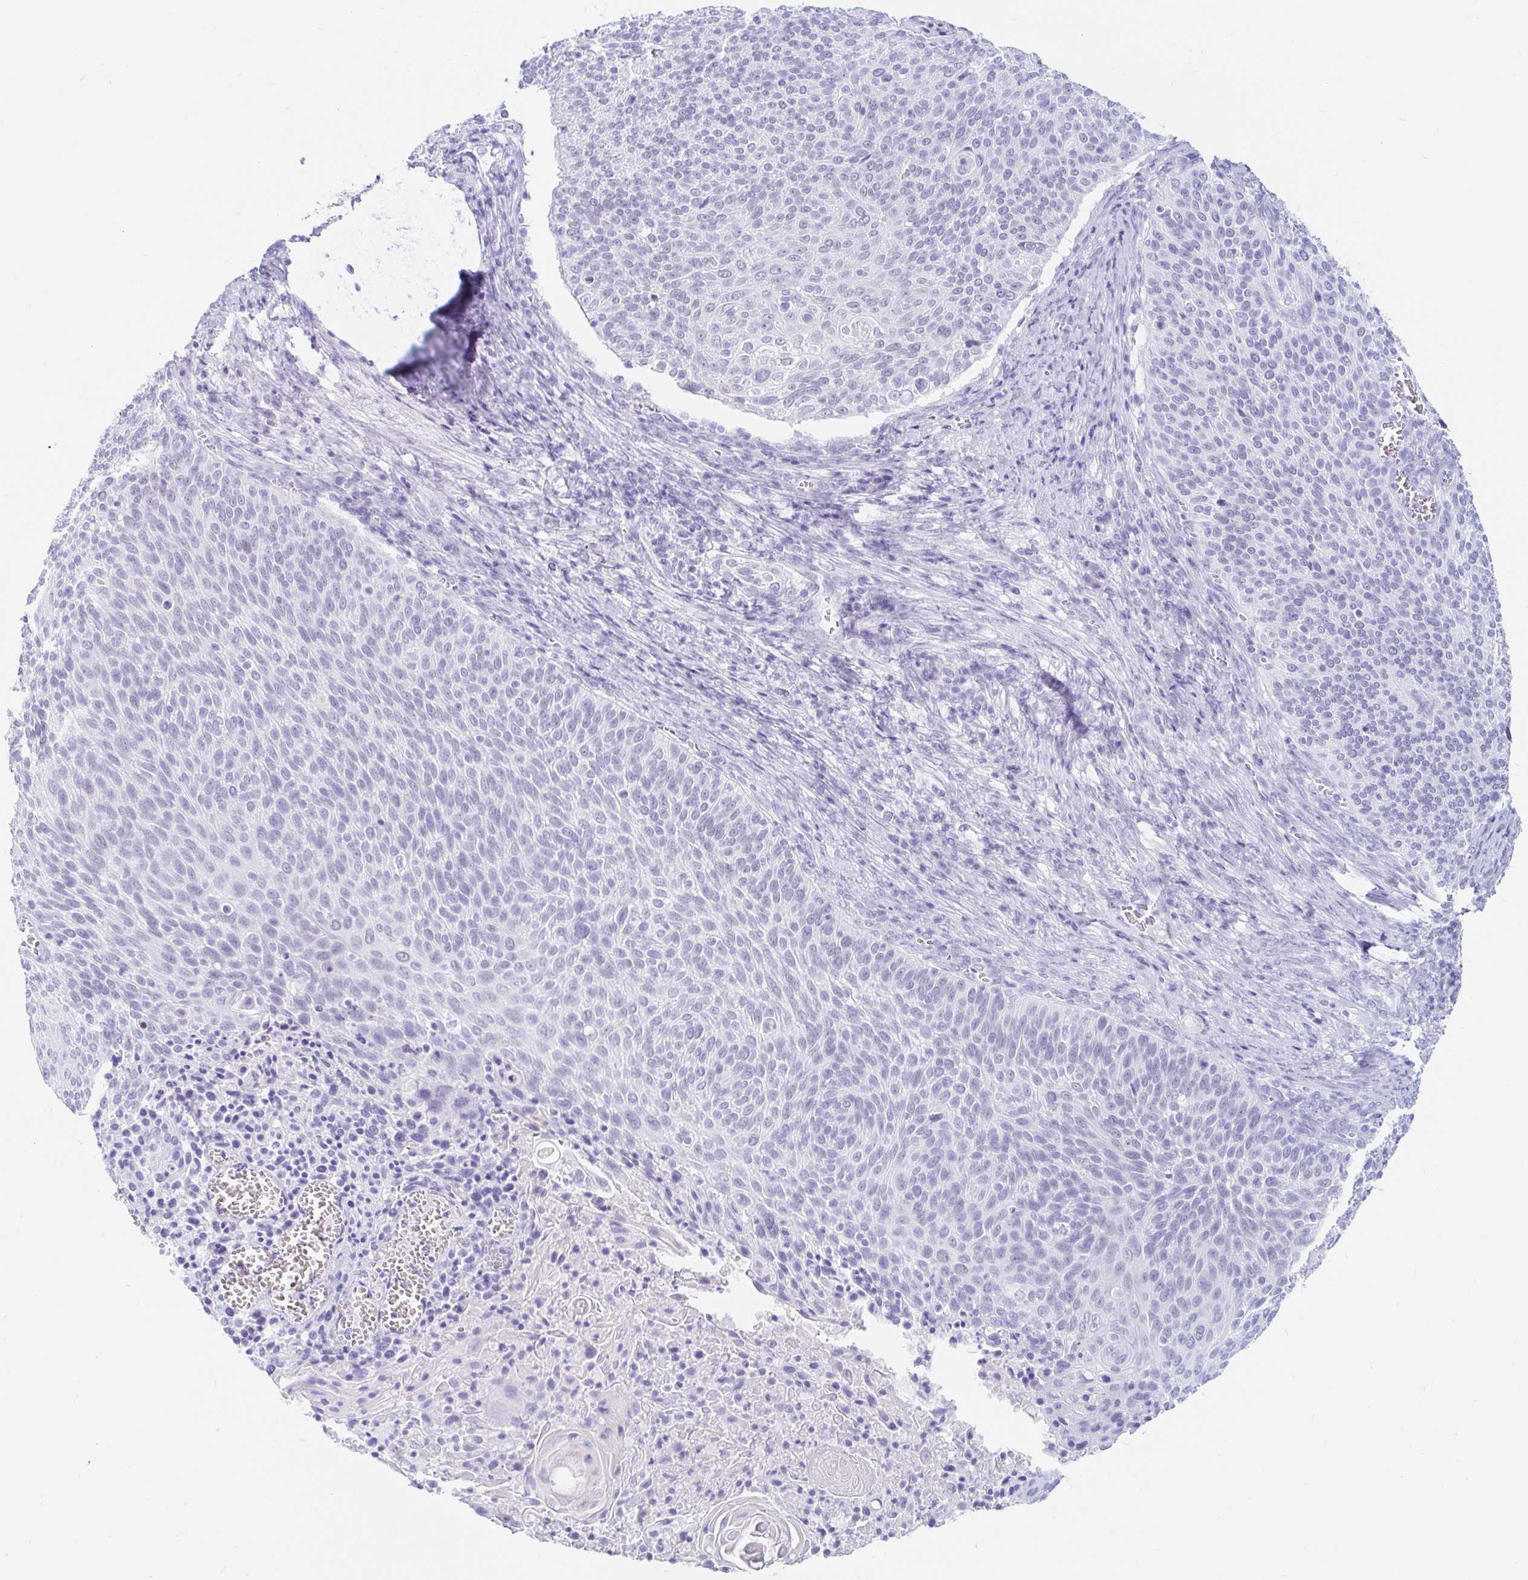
{"staining": {"intensity": "negative", "quantity": "none", "location": "none"}, "tissue": "cervical cancer", "cell_type": "Tumor cells", "image_type": "cancer", "snomed": [{"axis": "morphology", "description": "Squamous cell carcinoma, NOS"}, {"axis": "topography", "description": "Cervix"}], "caption": "DAB immunohistochemical staining of cervical cancer reveals no significant staining in tumor cells.", "gene": "OR6T1", "patient": {"sex": "female", "age": 31}}